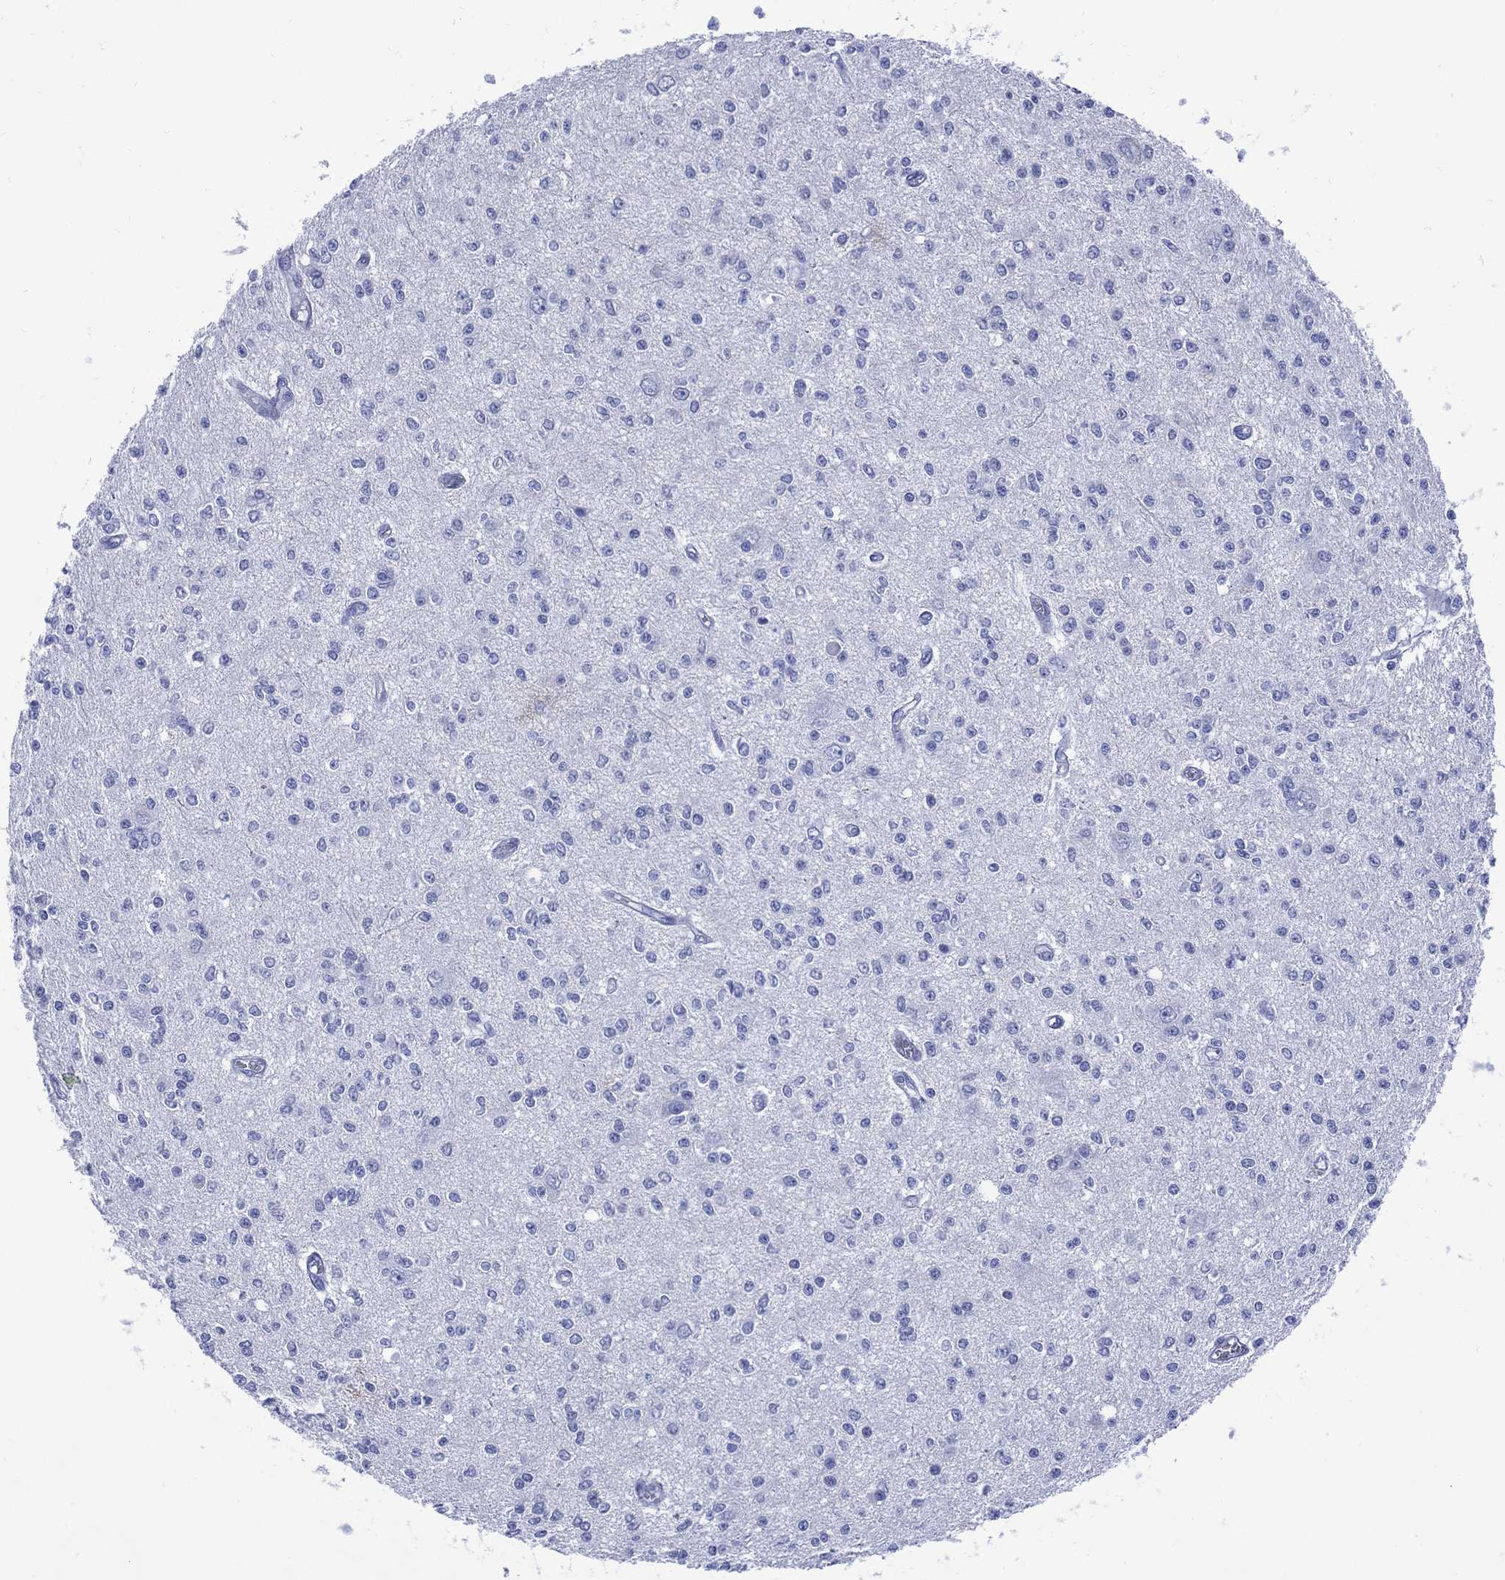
{"staining": {"intensity": "negative", "quantity": "none", "location": "none"}, "tissue": "glioma", "cell_type": "Tumor cells", "image_type": "cancer", "snomed": [{"axis": "morphology", "description": "Glioma, malignant, Low grade"}, {"axis": "topography", "description": "Brain"}], "caption": "The photomicrograph exhibits no significant staining in tumor cells of malignant glioma (low-grade).", "gene": "SHCBP1L", "patient": {"sex": "male", "age": 67}}